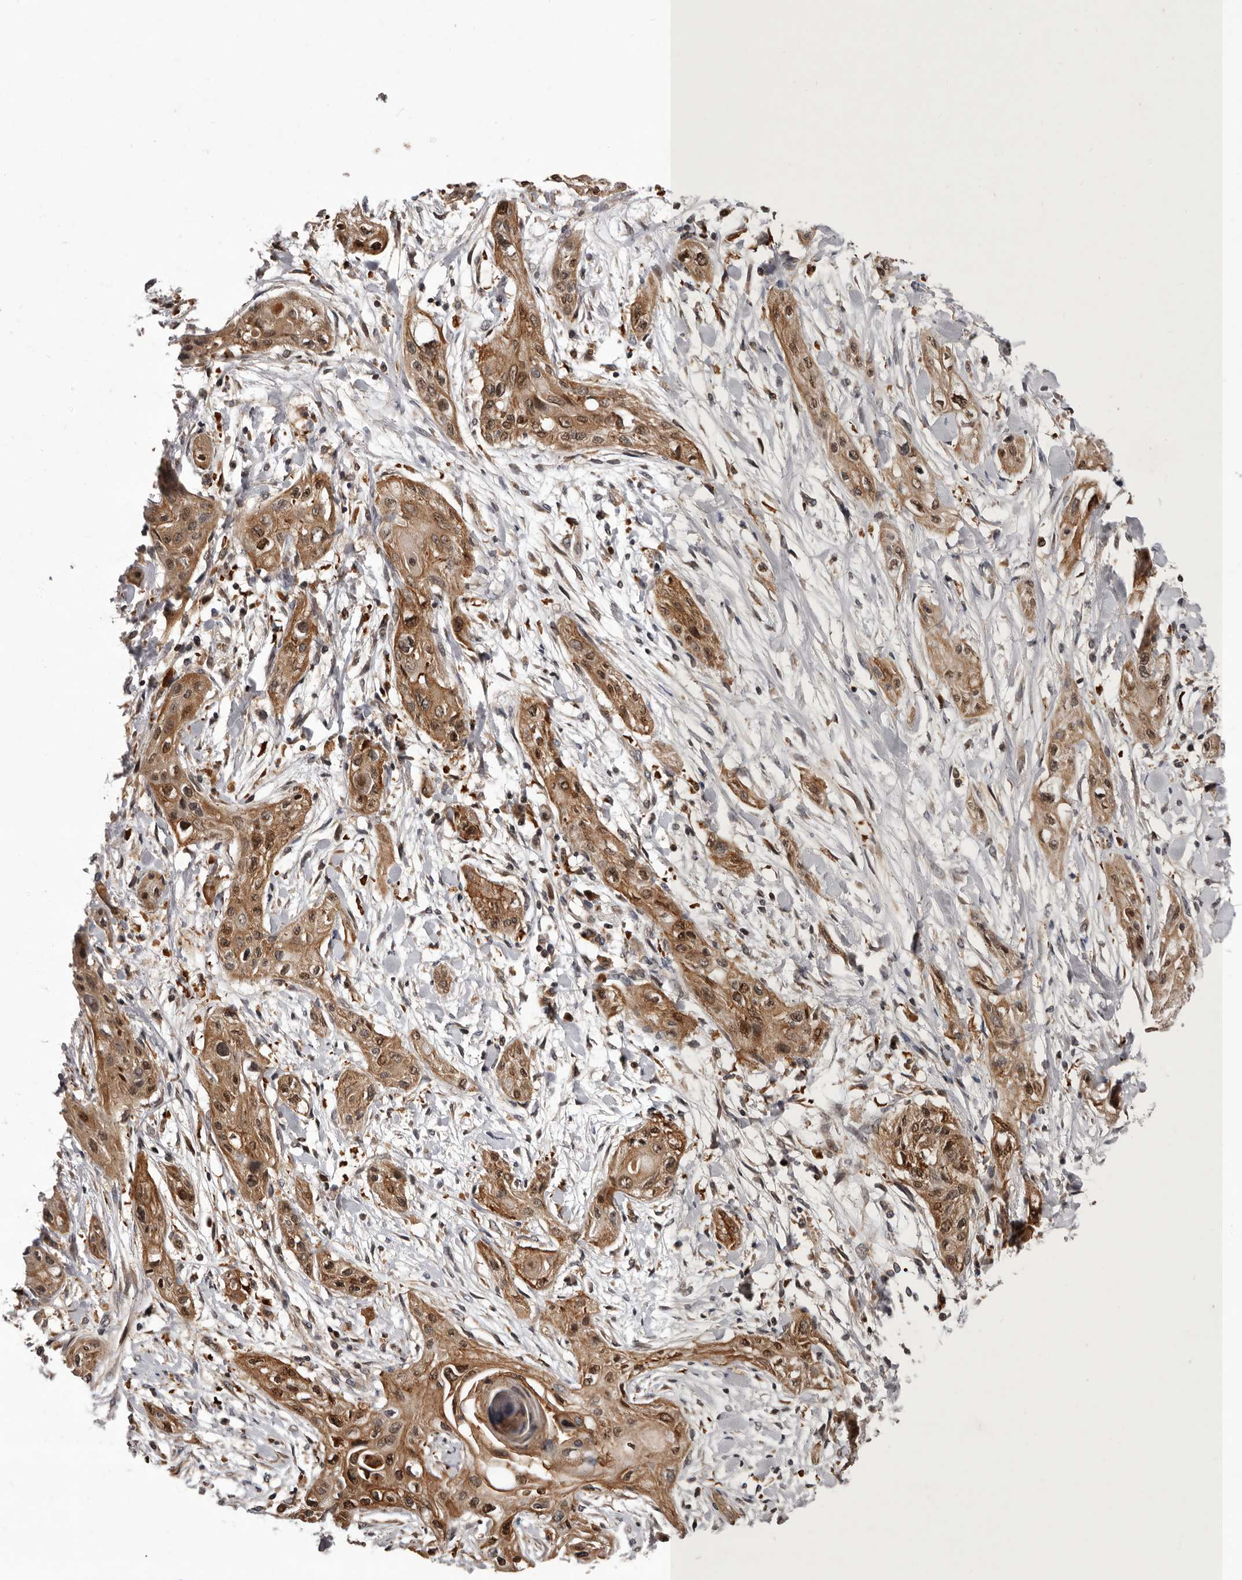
{"staining": {"intensity": "moderate", "quantity": ">75%", "location": "cytoplasmic/membranous"}, "tissue": "lung cancer", "cell_type": "Tumor cells", "image_type": "cancer", "snomed": [{"axis": "morphology", "description": "Squamous cell carcinoma, NOS"}, {"axis": "topography", "description": "Lung"}], "caption": "Squamous cell carcinoma (lung) tissue demonstrates moderate cytoplasmic/membranous staining in approximately >75% of tumor cells The staining is performed using DAB (3,3'-diaminobenzidine) brown chromogen to label protein expression. The nuclei are counter-stained blue using hematoxylin.", "gene": "GADD45B", "patient": {"sex": "female", "age": 47}}